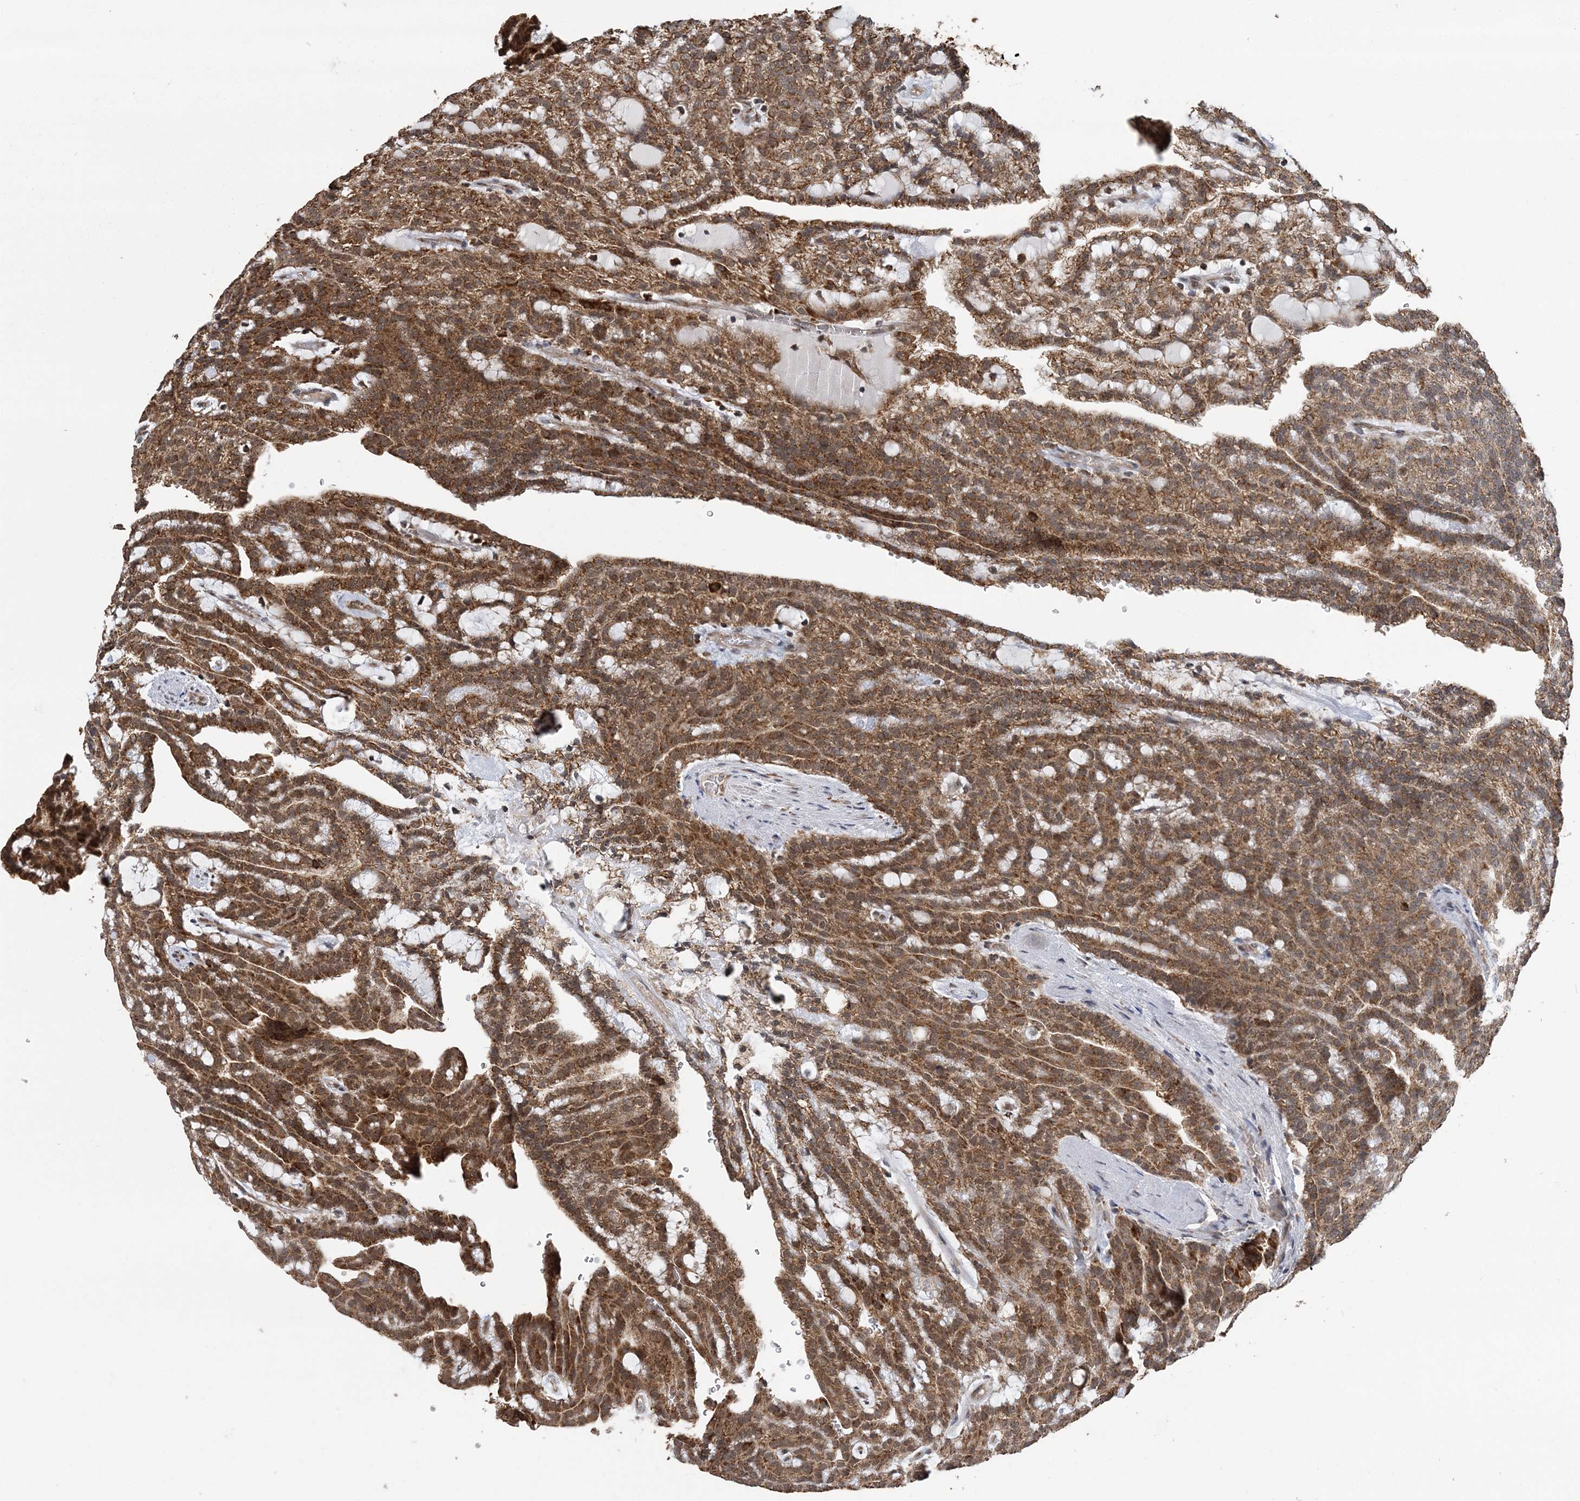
{"staining": {"intensity": "moderate", "quantity": ">75%", "location": "cytoplasmic/membranous"}, "tissue": "renal cancer", "cell_type": "Tumor cells", "image_type": "cancer", "snomed": [{"axis": "morphology", "description": "Adenocarcinoma, NOS"}, {"axis": "topography", "description": "Kidney"}], "caption": "Human renal adenocarcinoma stained with a protein marker demonstrates moderate staining in tumor cells.", "gene": "PCBP1", "patient": {"sex": "male", "age": 63}}